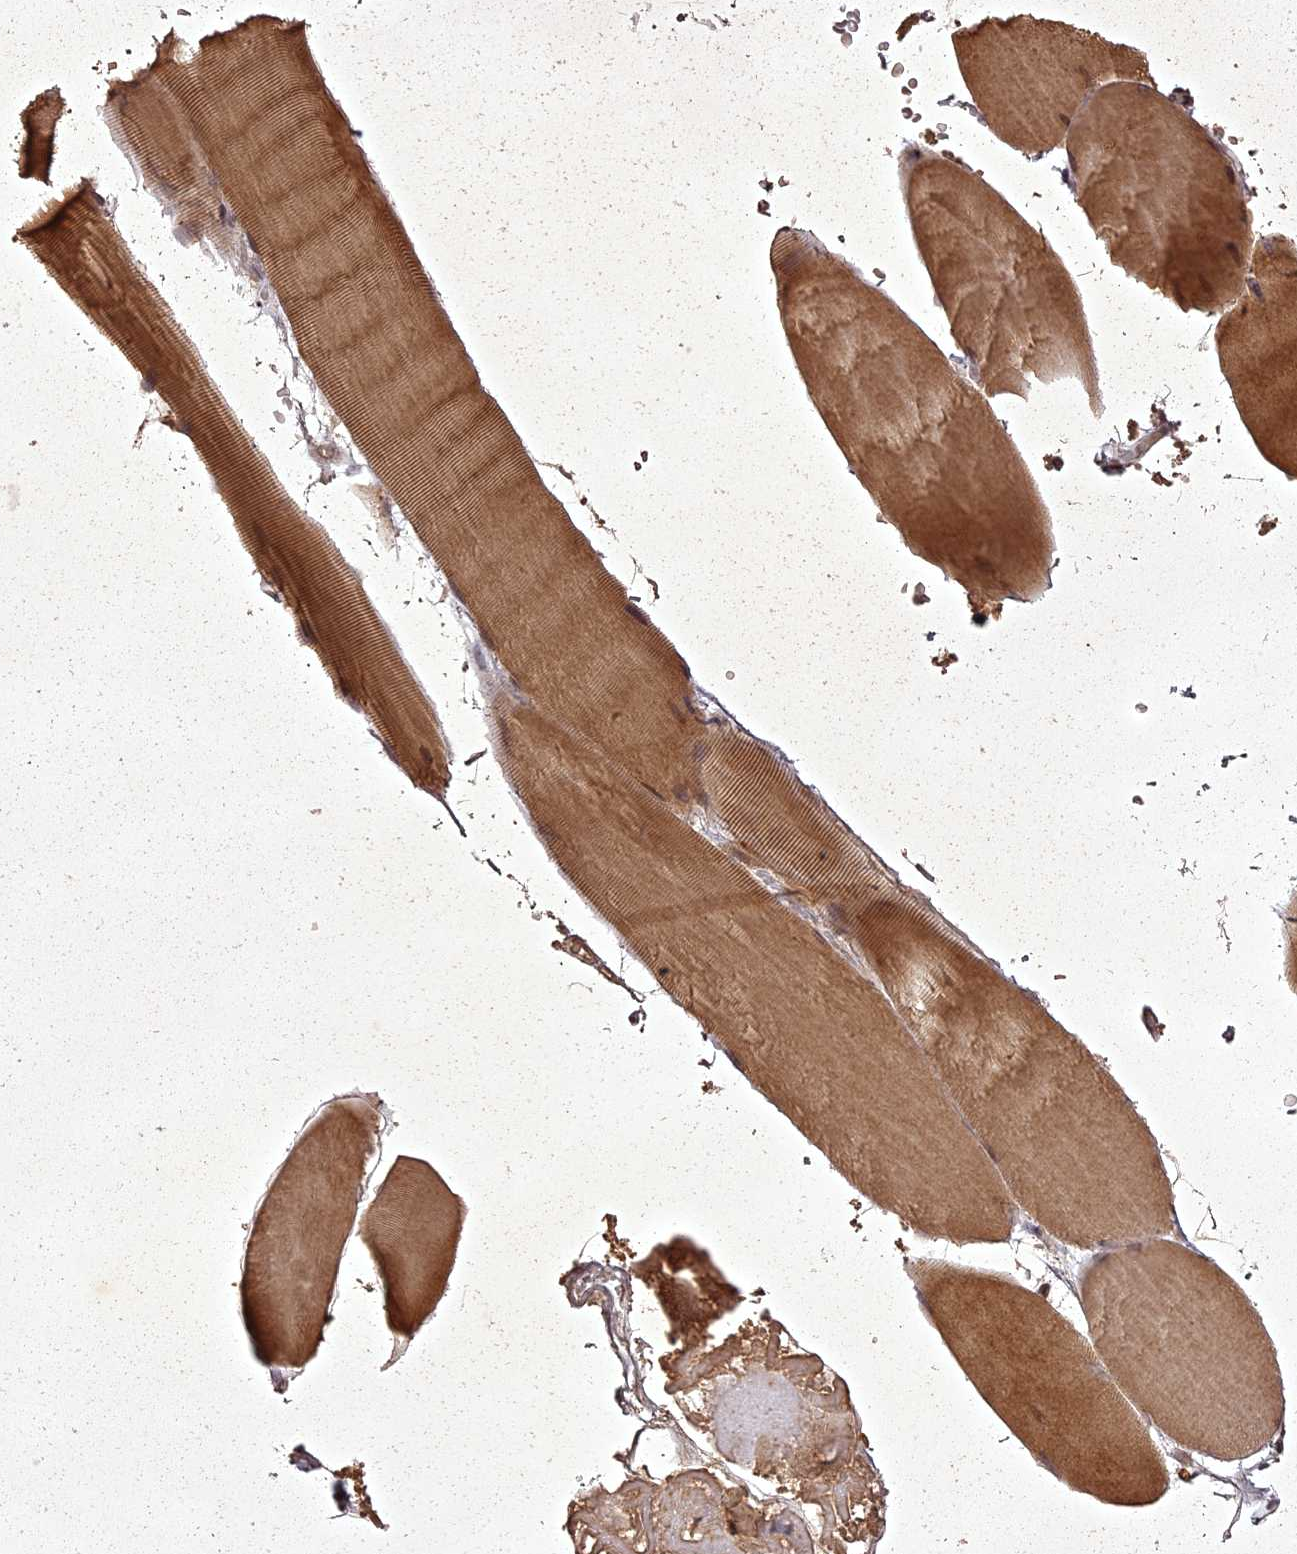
{"staining": {"intensity": "moderate", "quantity": ">75%", "location": "cytoplasmic/membranous"}, "tissue": "skeletal muscle", "cell_type": "Myocytes", "image_type": "normal", "snomed": [{"axis": "morphology", "description": "Normal tissue, NOS"}, {"axis": "topography", "description": "Skeletal muscle"}, {"axis": "topography", "description": "Head-Neck"}], "caption": "Protein staining of unremarkable skeletal muscle displays moderate cytoplasmic/membranous staining in about >75% of myocytes. The protein is shown in brown color, while the nuclei are stained blue.", "gene": "ING5", "patient": {"sex": "male", "age": 66}}